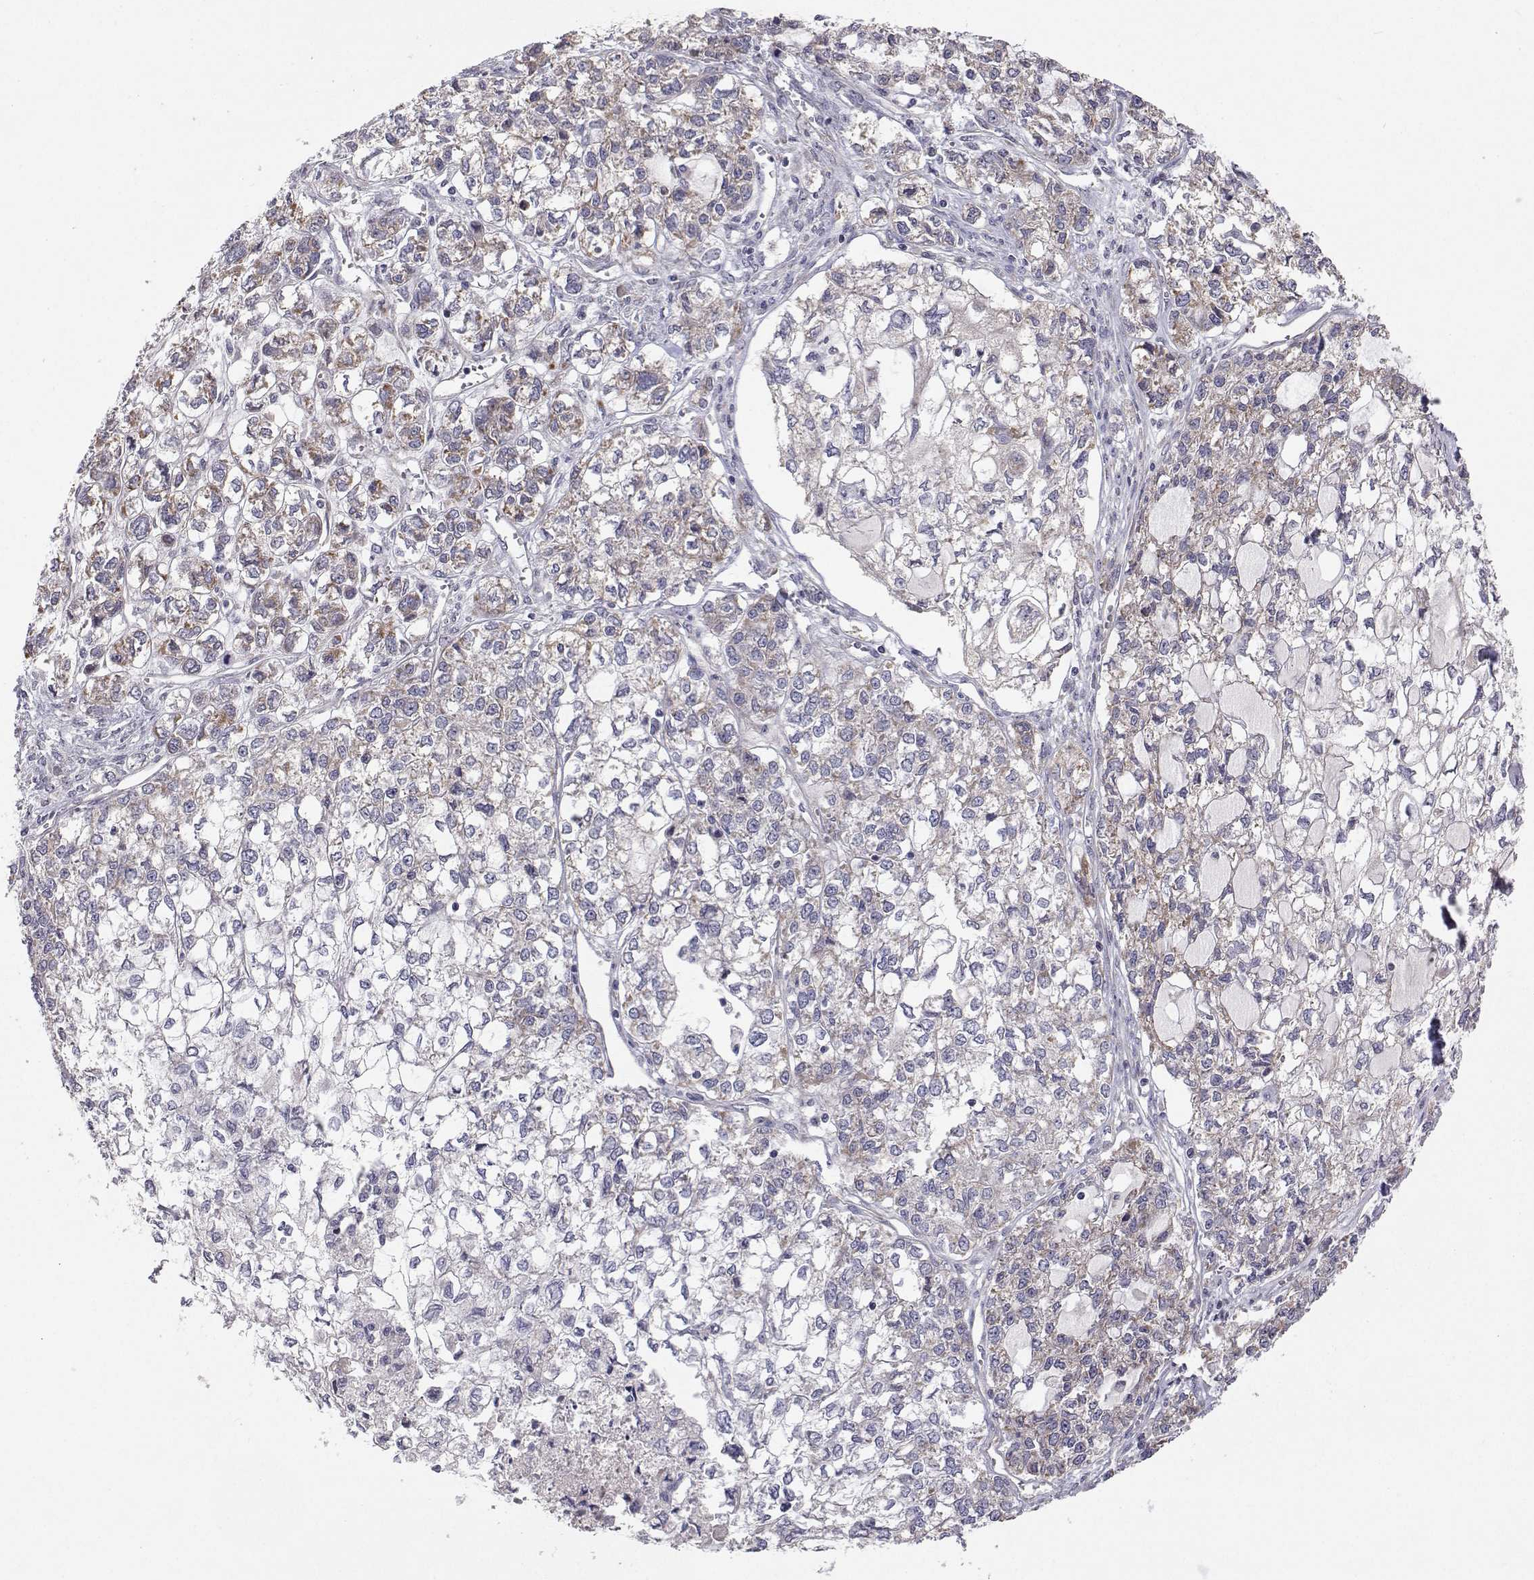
{"staining": {"intensity": "weak", "quantity": "<25%", "location": "cytoplasmic/membranous"}, "tissue": "ovarian cancer", "cell_type": "Tumor cells", "image_type": "cancer", "snomed": [{"axis": "morphology", "description": "Carcinoma, endometroid"}, {"axis": "topography", "description": "Ovary"}], "caption": "Tumor cells are negative for brown protein staining in ovarian endometroid carcinoma.", "gene": "MRPL3", "patient": {"sex": "female", "age": 64}}